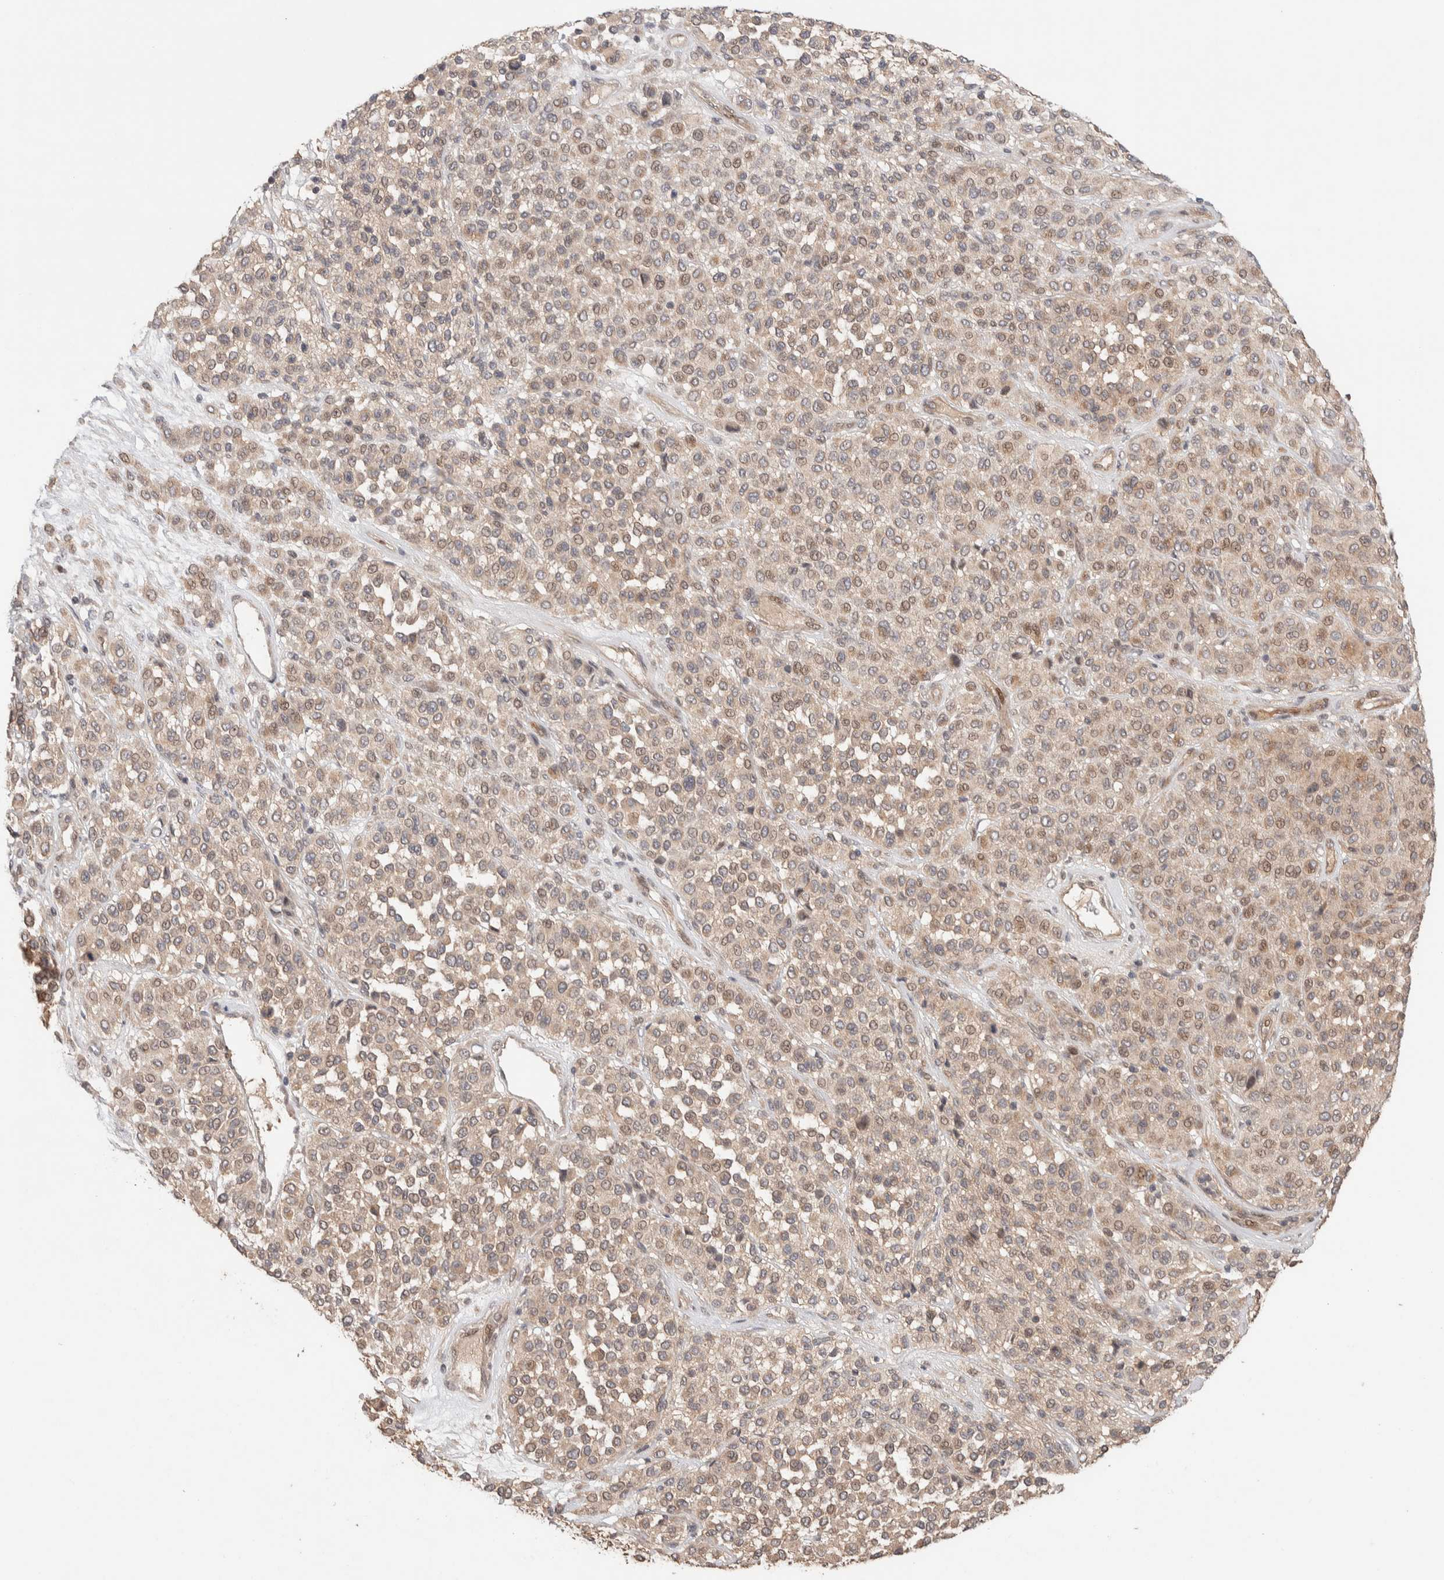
{"staining": {"intensity": "weak", "quantity": "25%-75%", "location": "cytoplasmic/membranous,nuclear"}, "tissue": "melanoma", "cell_type": "Tumor cells", "image_type": "cancer", "snomed": [{"axis": "morphology", "description": "Malignant melanoma, Metastatic site"}, {"axis": "topography", "description": "Pancreas"}], "caption": "The image shows a brown stain indicating the presence of a protein in the cytoplasmic/membranous and nuclear of tumor cells in malignant melanoma (metastatic site).", "gene": "PRDM15", "patient": {"sex": "female", "age": 30}}